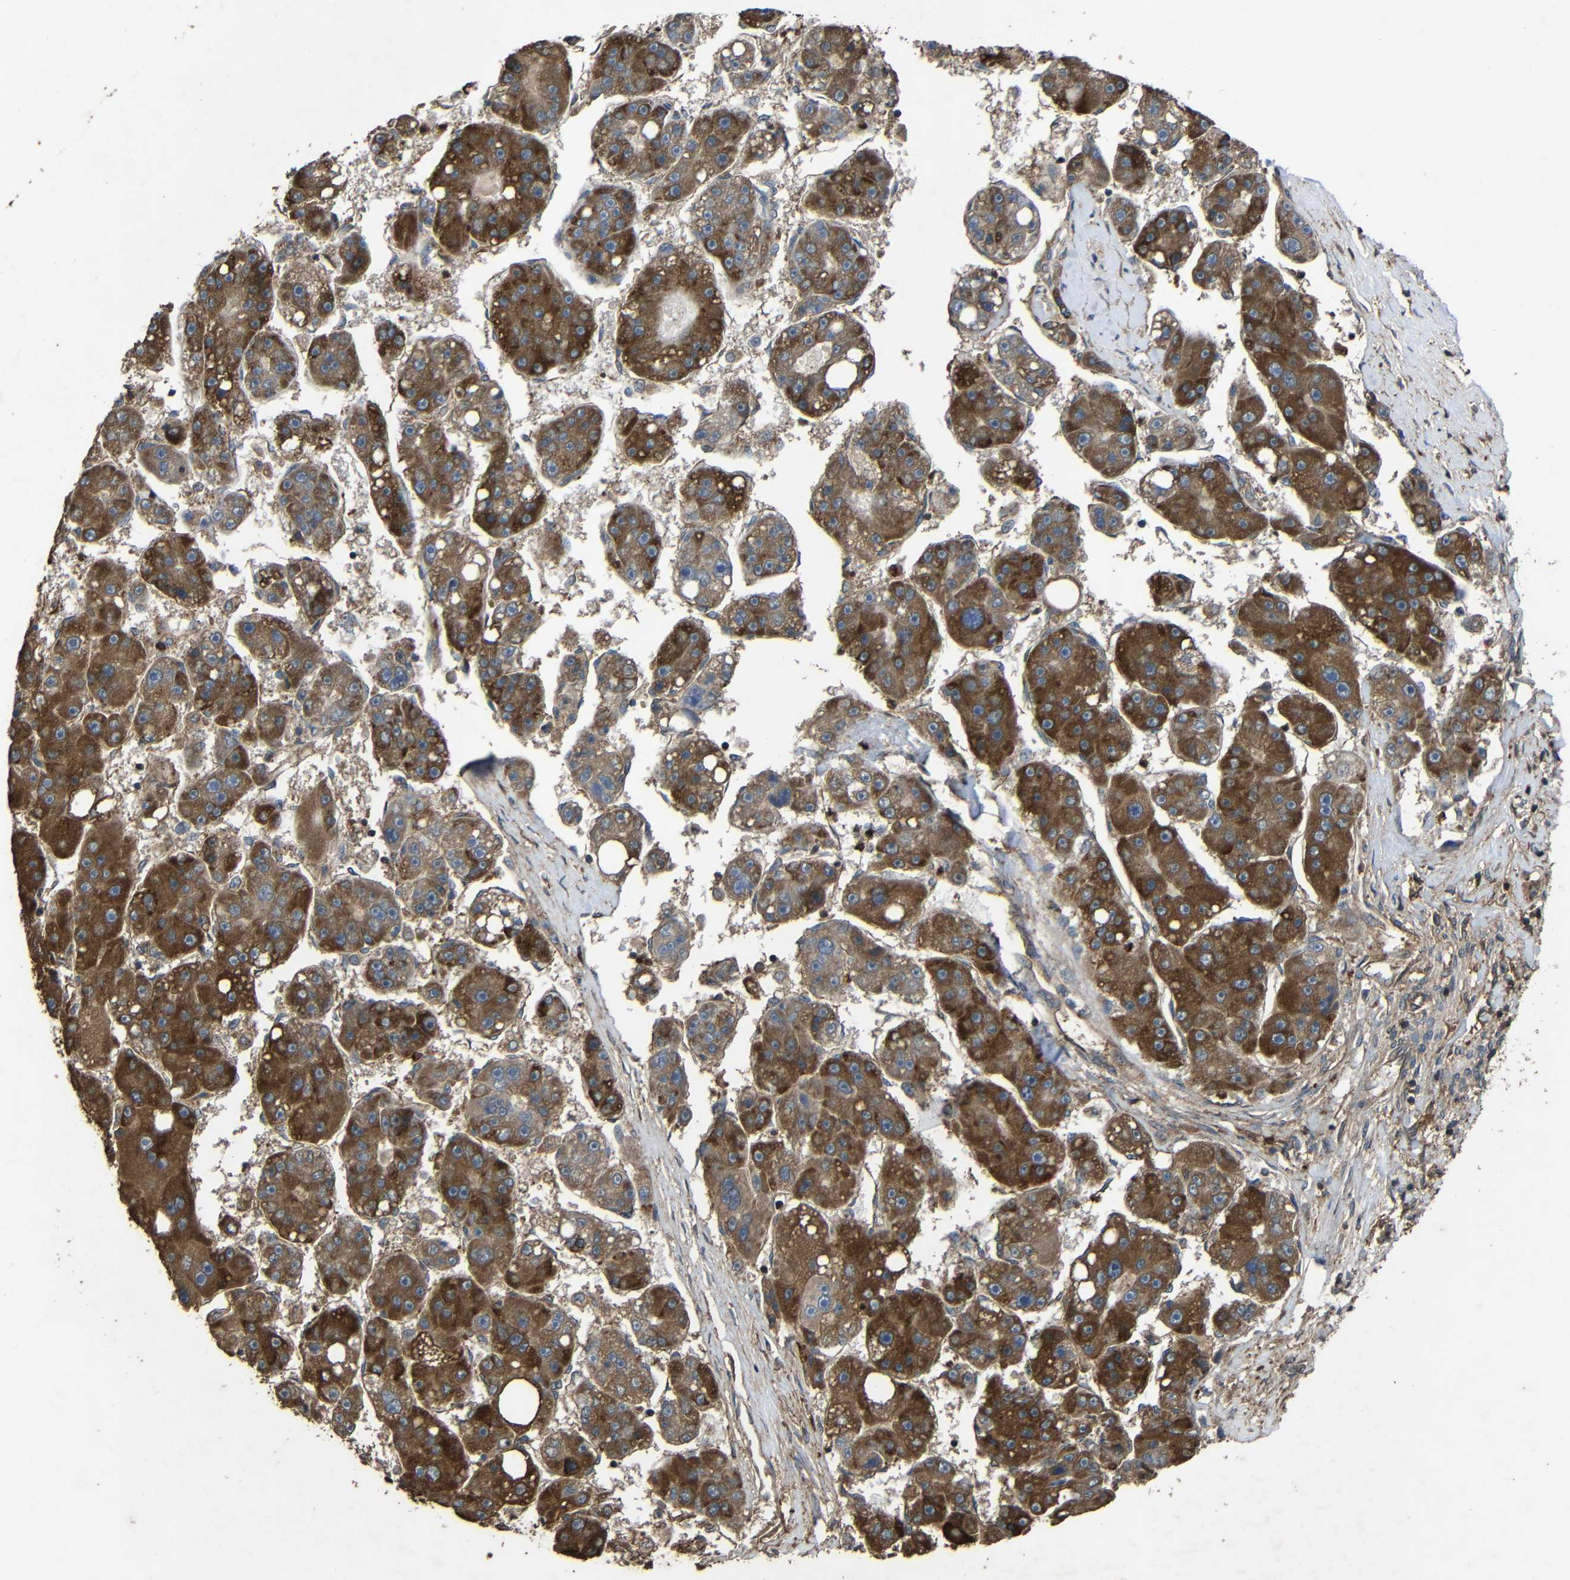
{"staining": {"intensity": "moderate", "quantity": ">75%", "location": "cytoplasmic/membranous"}, "tissue": "liver cancer", "cell_type": "Tumor cells", "image_type": "cancer", "snomed": [{"axis": "morphology", "description": "Carcinoma, Hepatocellular, NOS"}, {"axis": "topography", "description": "Liver"}], "caption": "Immunohistochemical staining of liver cancer reveals medium levels of moderate cytoplasmic/membranous staining in approximately >75% of tumor cells.", "gene": "TREM2", "patient": {"sex": "female", "age": 61}}